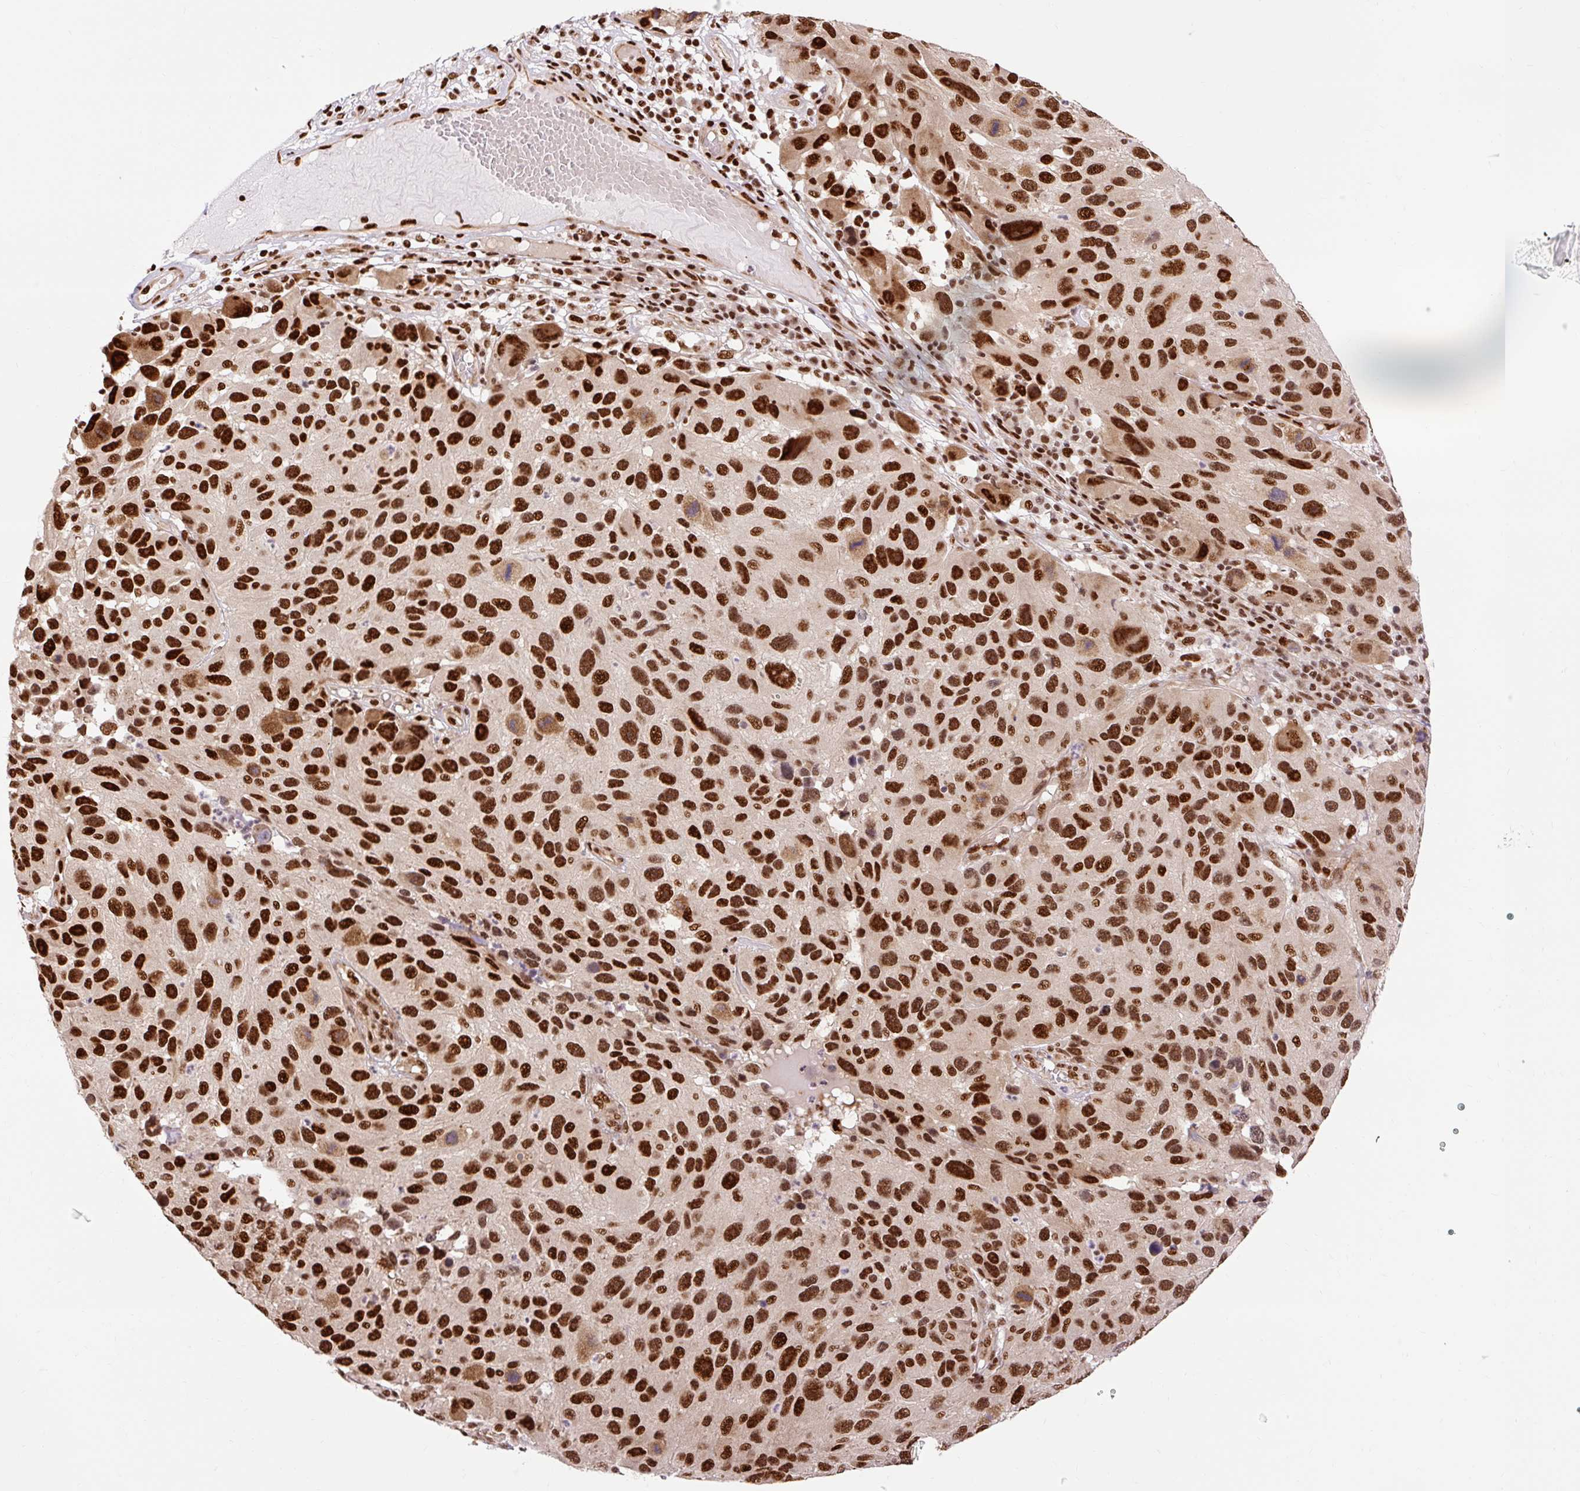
{"staining": {"intensity": "strong", "quantity": ">75%", "location": "nuclear"}, "tissue": "melanoma", "cell_type": "Tumor cells", "image_type": "cancer", "snomed": [{"axis": "morphology", "description": "Malignant melanoma, NOS"}, {"axis": "topography", "description": "Skin"}], "caption": "Protein staining shows strong nuclear staining in approximately >75% of tumor cells in melanoma.", "gene": "MECOM", "patient": {"sex": "male", "age": 53}}